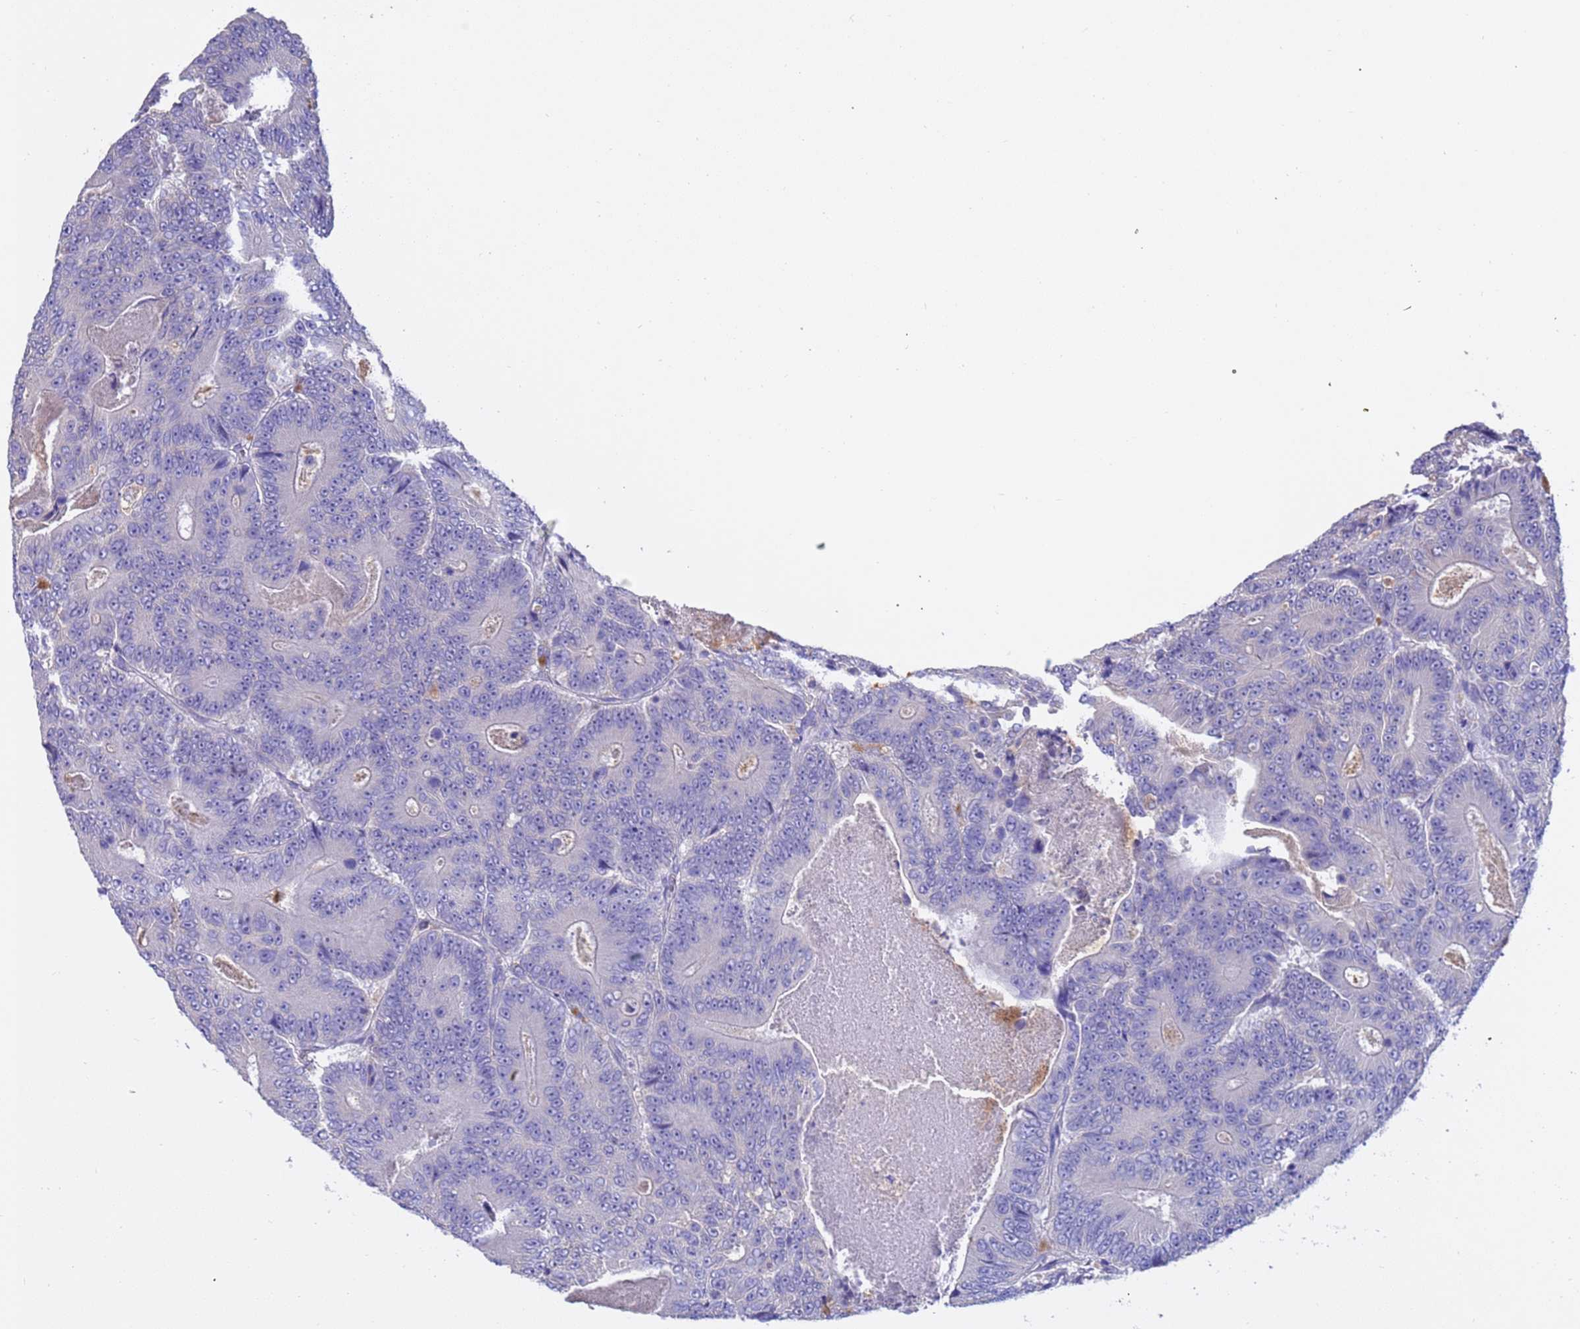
{"staining": {"intensity": "negative", "quantity": "none", "location": "none"}, "tissue": "colorectal cancer", "cell_type": "Tumor cells", "image_type": "cancer", "snomed": [{"axis": "morphology", "description": "Adenocarcinoma, NOS"}, {"axis": "topography", "description": "Colon"}], "caption": "The photomicrograph displays no staining of tumor cells in colorectal adenocarcinoma.", "gene": "SRL", "patient": {"sex": "male", "age": 83}}